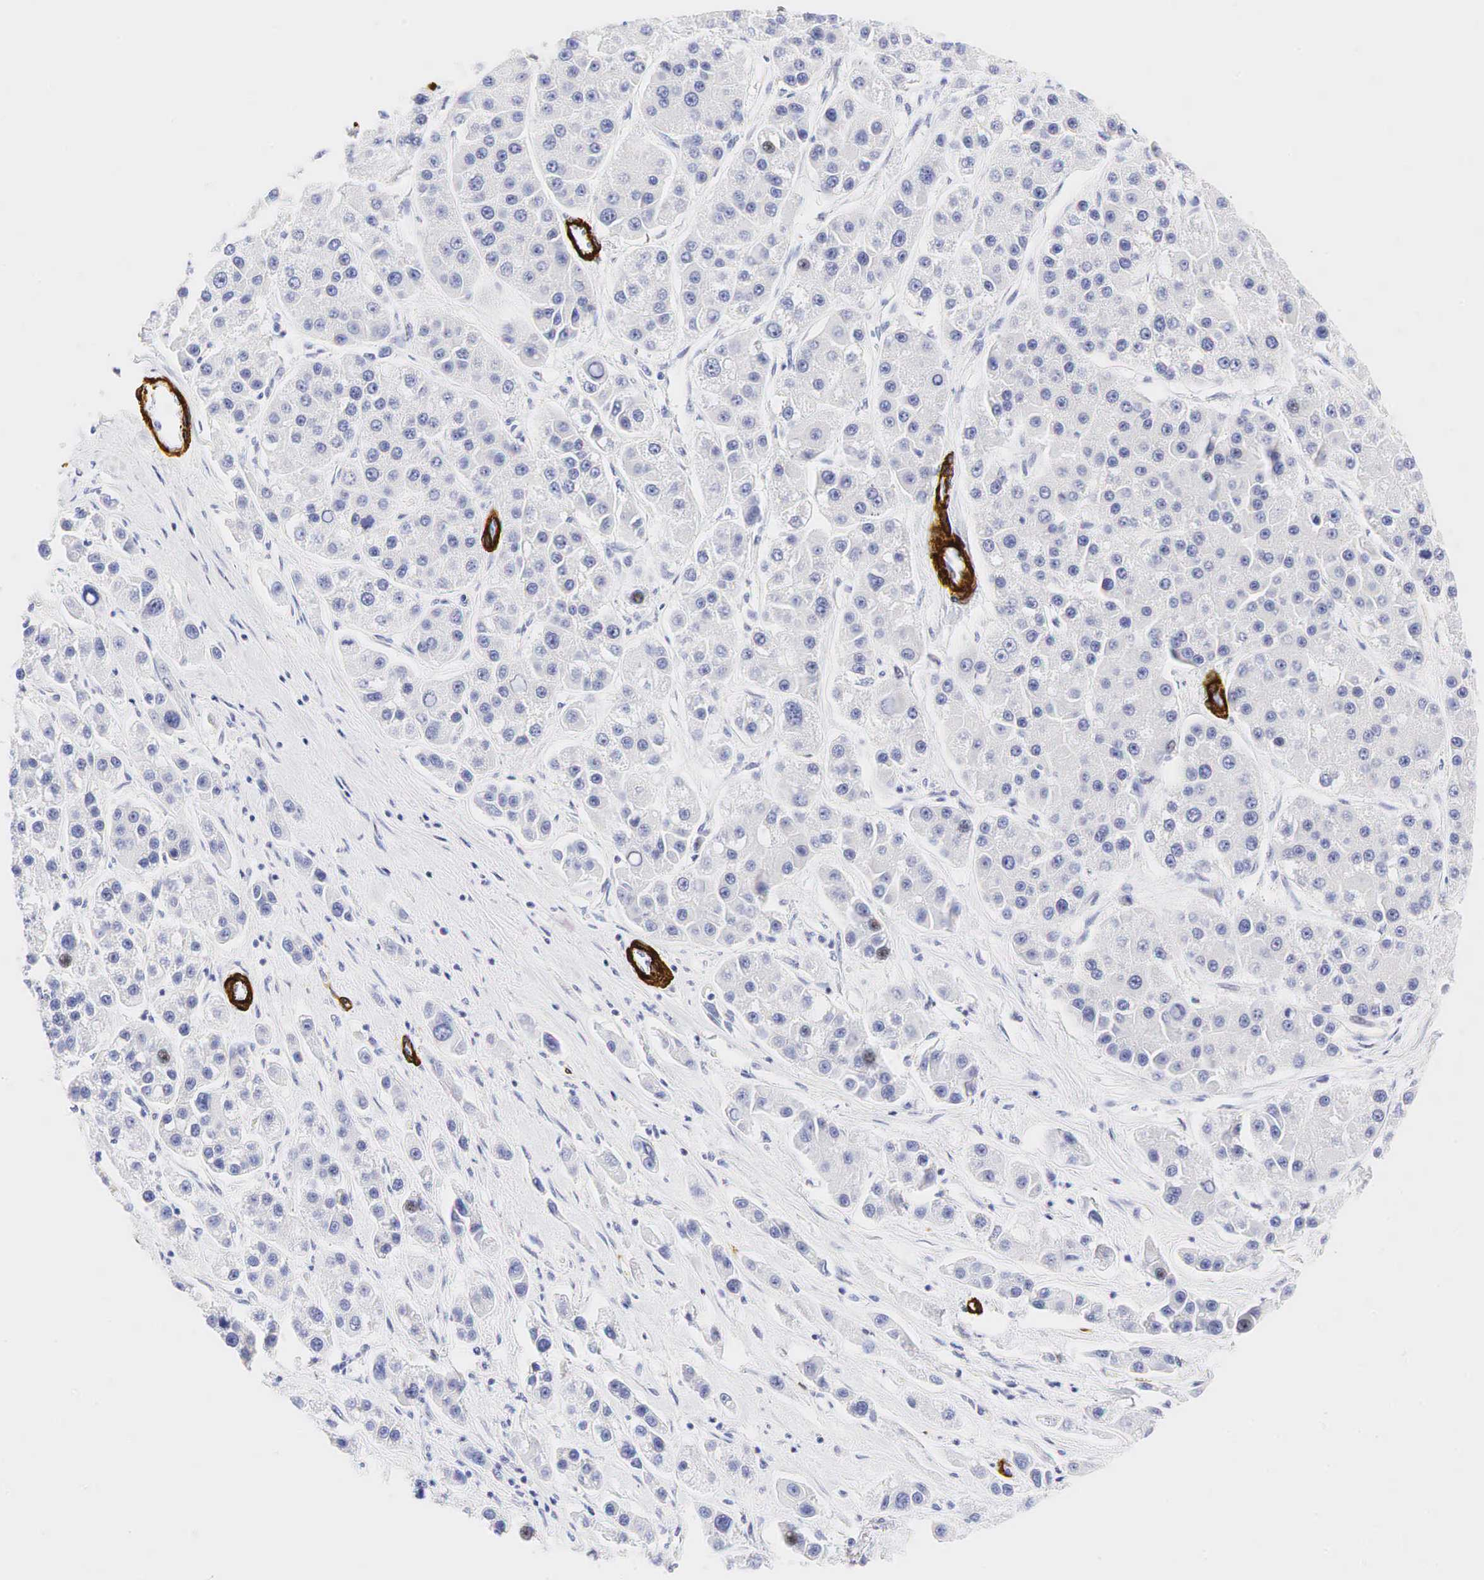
{"staining": {"intensity": "negative", "quantity": "none", "location": "none"}, "tissue": "liver cancer", "cell_type": "Tumor cells", "image_type": "cancer", "snomed": [{"axis": "morphology", "description": "Carcinoma, Hepatocellular, NOS"}, {"axis": "topography", "description": "Liver"}], "caption": "Liver cancer was stained to show a protein in brown. There is no significant positivity in tumor cells.", "gene": "CALD1", "patient": {"sex": "female", "age": 85}}